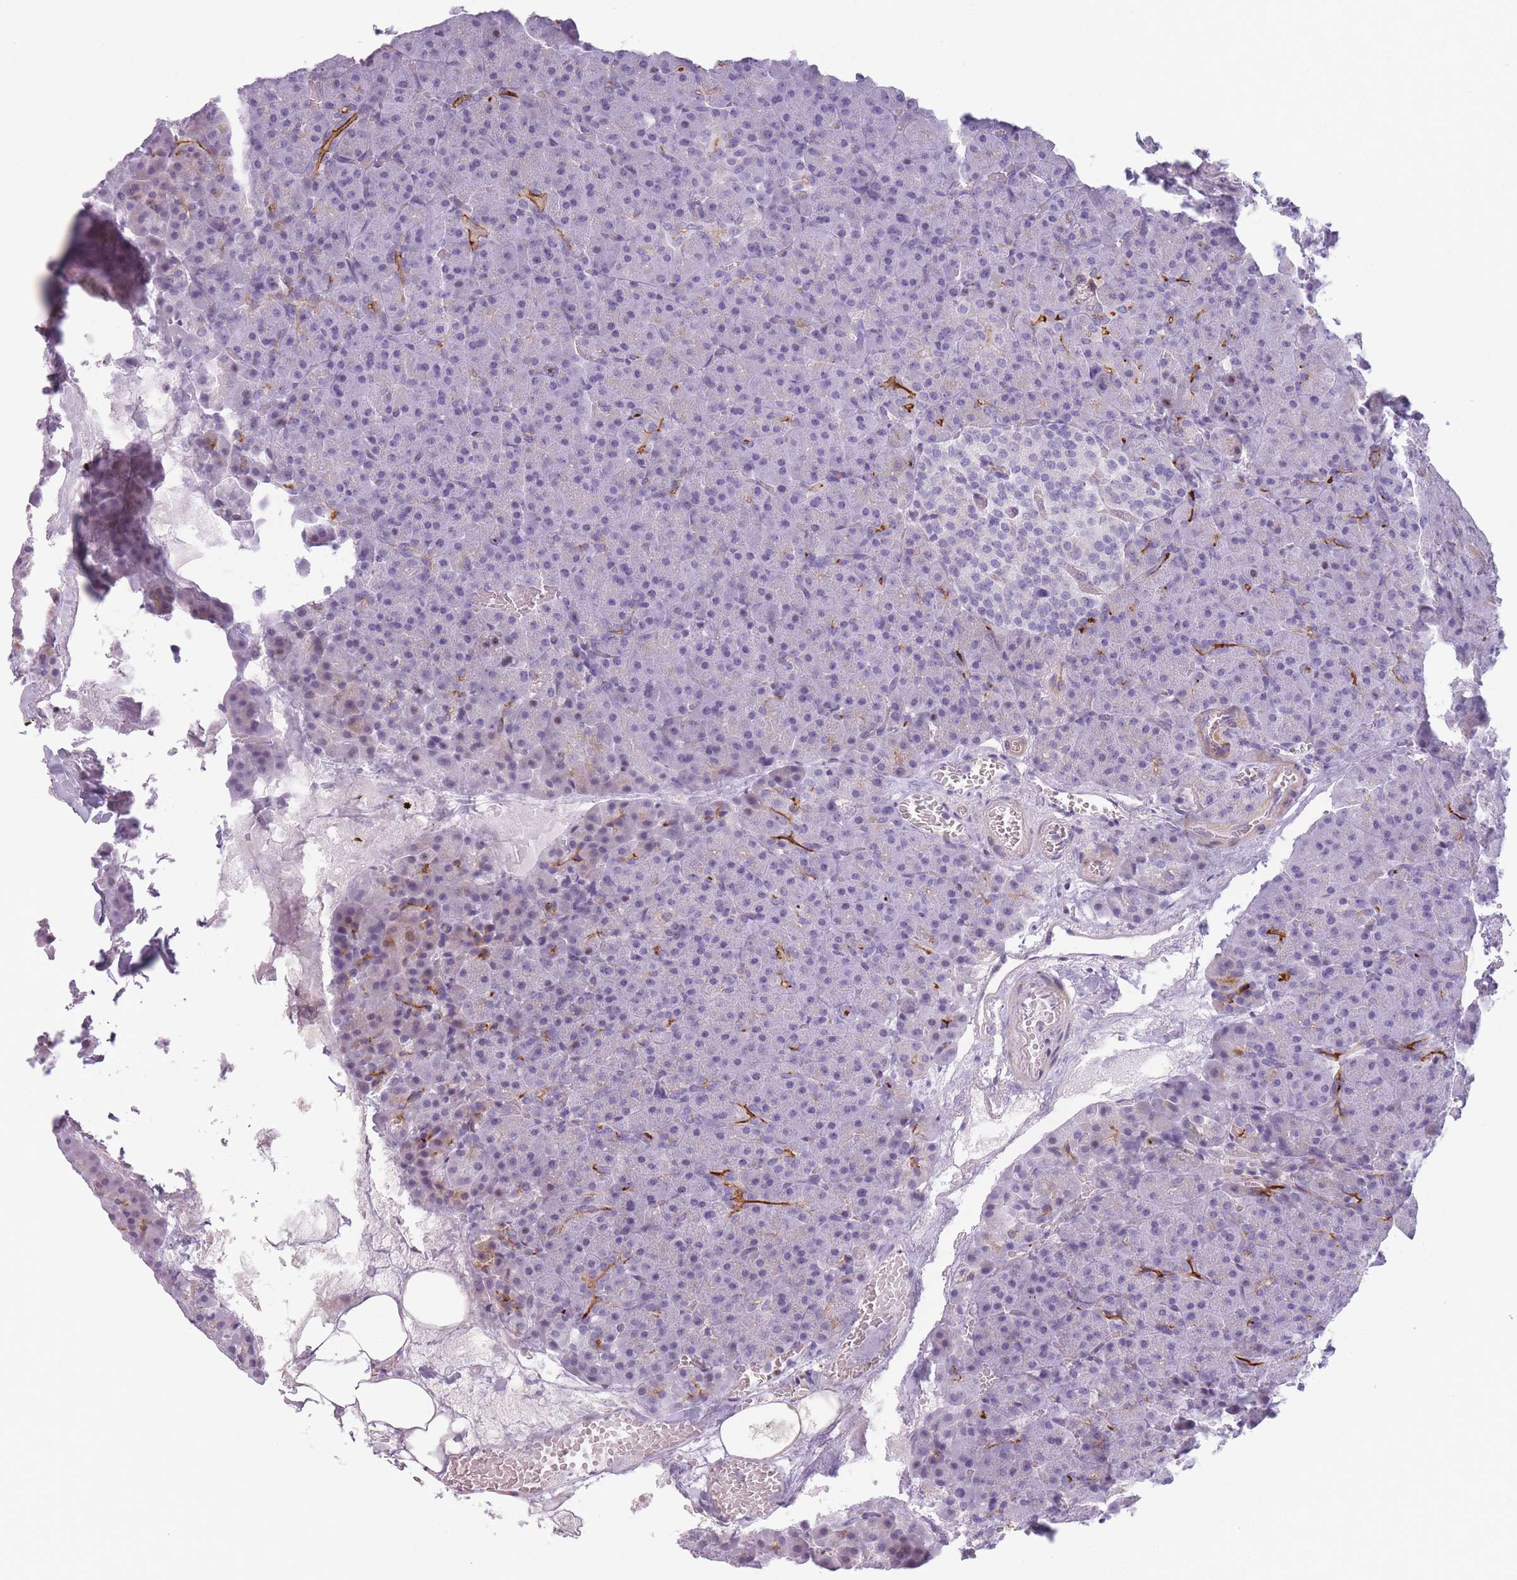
{"staining": {"intensity": "moderate", "quantity": "<25%", "location": "cytoplasmic/membranous"}, "tissue": "pancreas", "cell_type": "Exocrine glandular cells", "image_type": "normal", "snomed": [{"axis": "morphology", "description": "Normal tissue, NOS"}, {"axis": "topography", "description": "Pancreas"}], "caption": "High-power microscopy captured an immunohistochemistry histopathology image of unremarkable pancreas, revealing moderate cytoplasmic/membranous expression in approximately <25% of exocrine glandular cells.", "gene": "GGT1", "patient": {"sex": "female", "age": 74}}